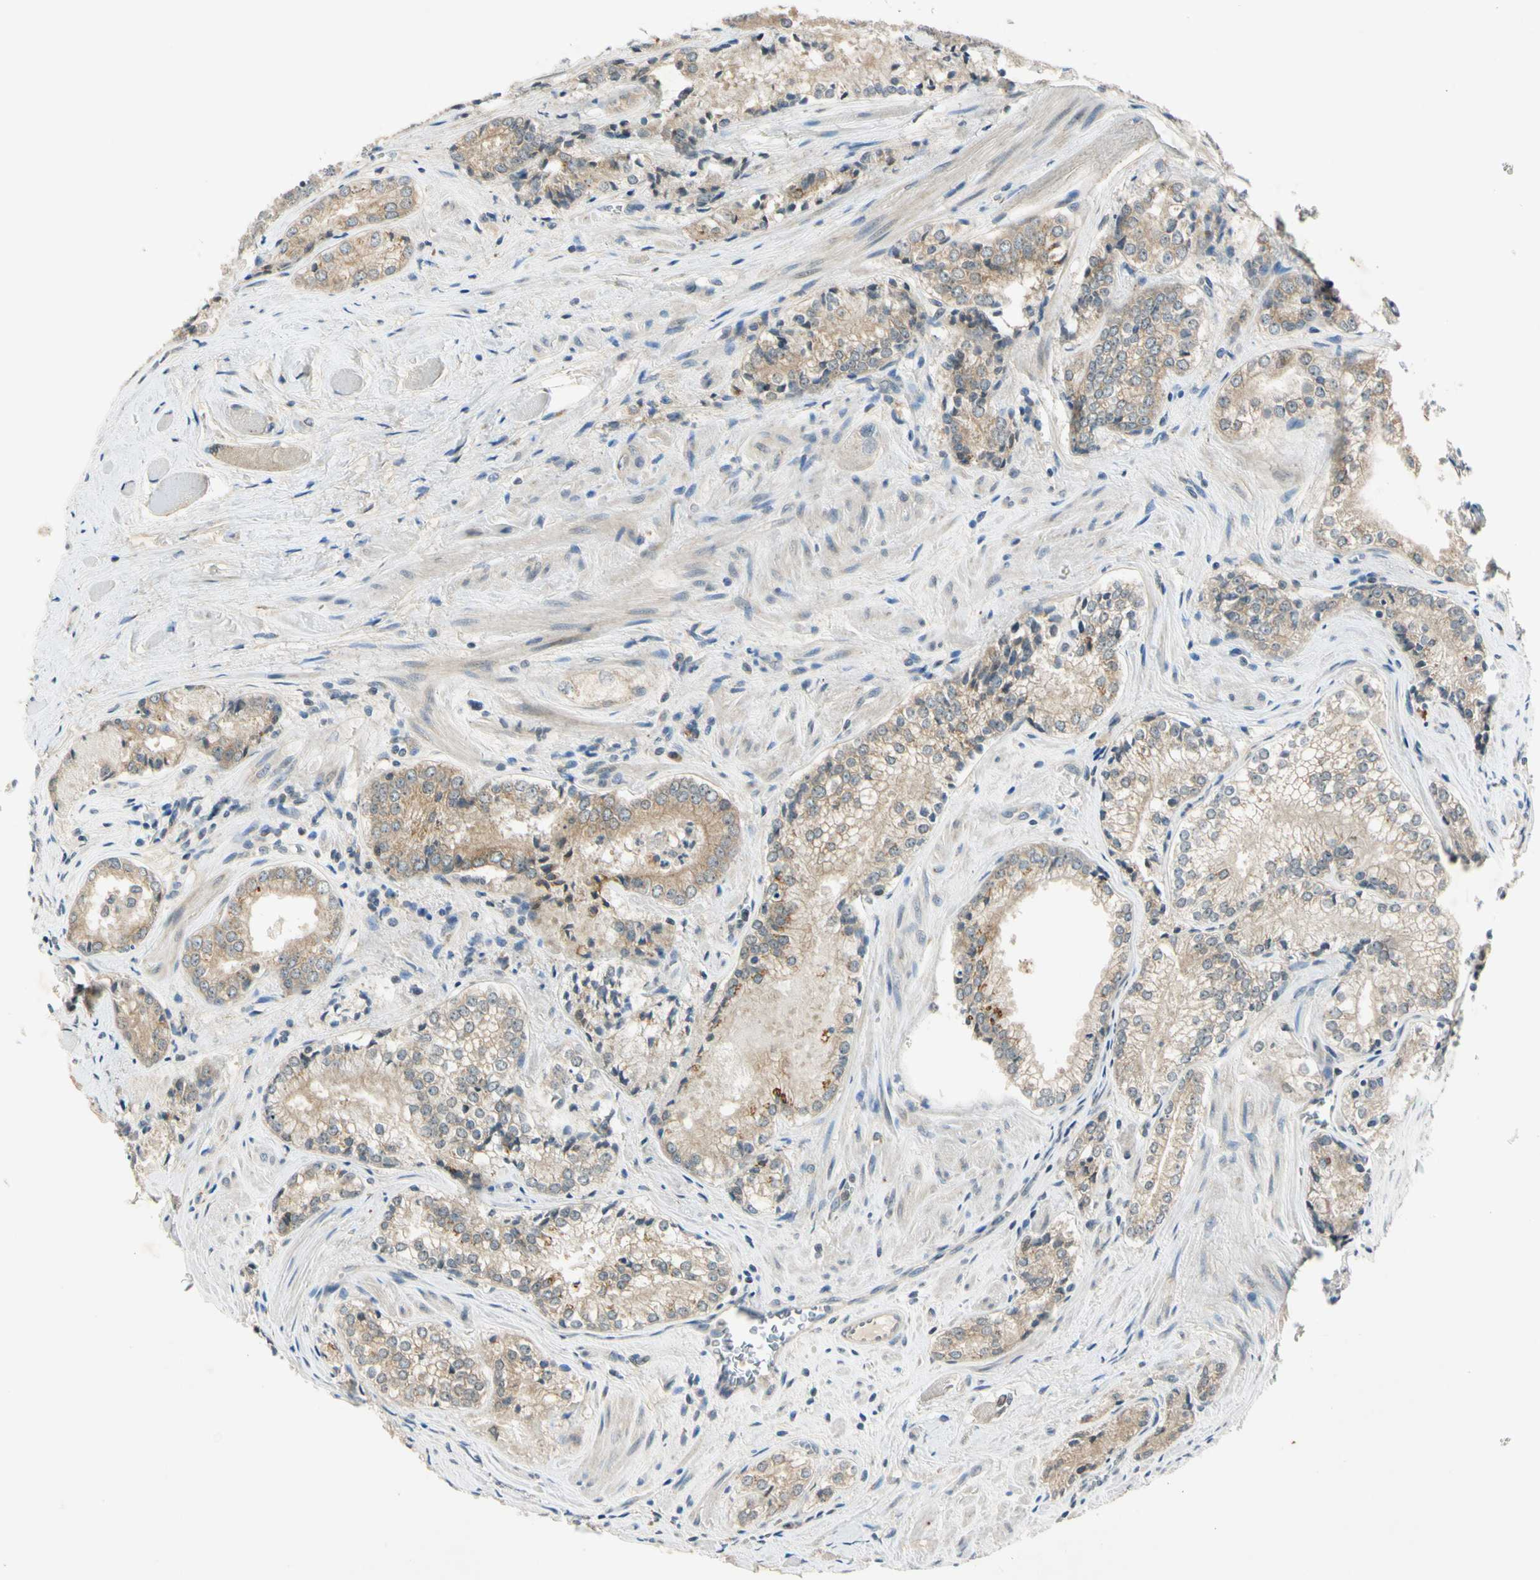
{"staining": {"intensity": "moderate", "quantity": ">75%", "location": "cytoplasmic/membranous"}, "tissue": "prostate cancer", "cell_type": "Tumor cells", "image_type": "cancer", "snomed": [{"axis": "morphology", "description": "Adenocarcinoma, Low grade"}, {"axis": "topography", "description": "Prostate"}], "caption": "Human prostate adenocarcinoma (low-grade) stained for a protein (brown) exhibits moderate cytoplasmic/membranous positive staining in approximately >75% of tumor cells.", "gene": "RPS6KB2", "patient": {"sex": "male", "age": 60}}